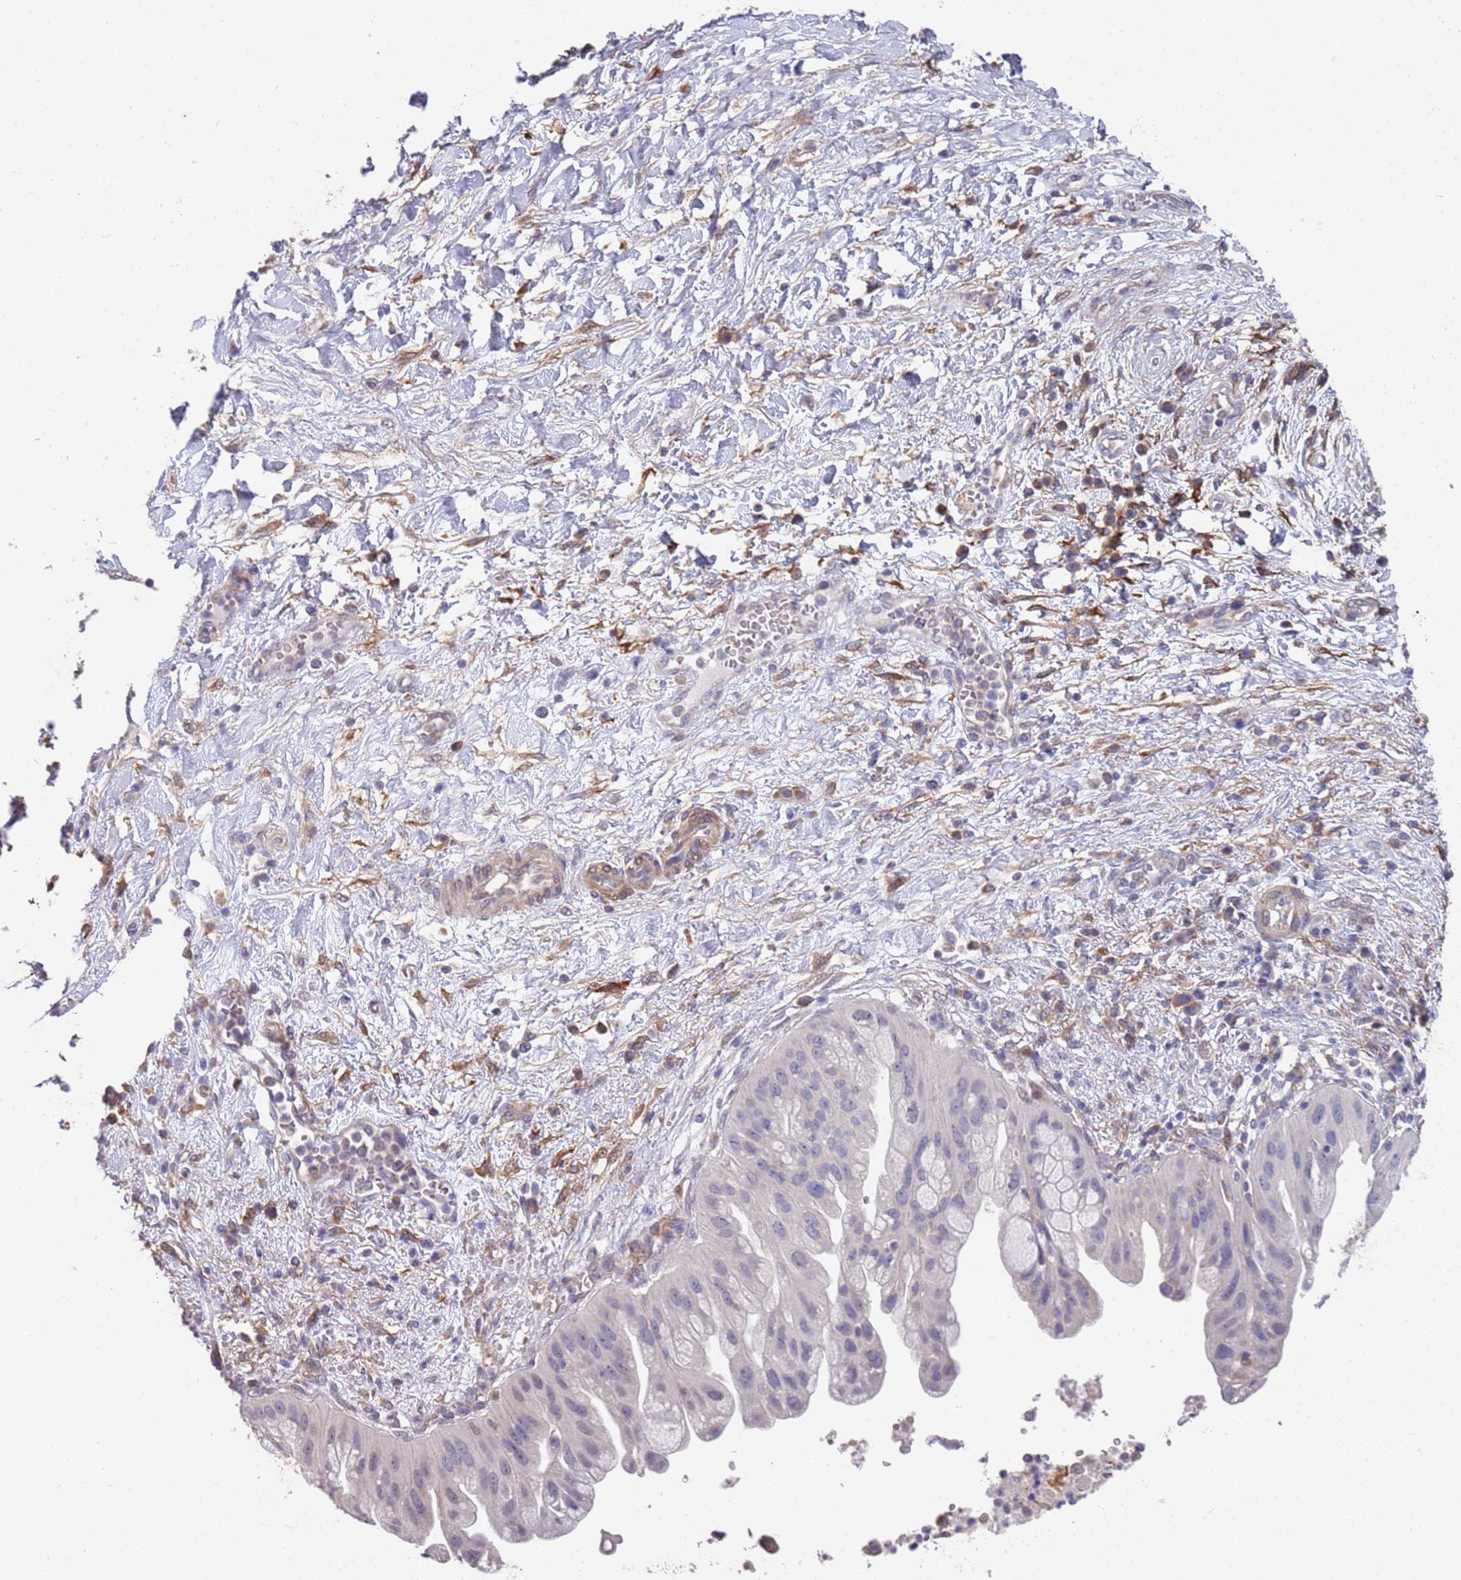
{"staining": {"intensity": "negative", "quantity": "none", "location": "none"}, "tissue": "pancreatic cancer", "cell_type": "Tumor cells", "image_type": "cancer", "snomed": [{"axis": "morphology", "description": "Adenocarcinoma, NOS"}, {"axis": "topography", "description": "Pancreas"}], "caption": "Tumor cells show no significant protein expression in adenocarcinoma (pancreatic).", "gene": "ANK2", "patient": {"sex": "male", "age": 68}}